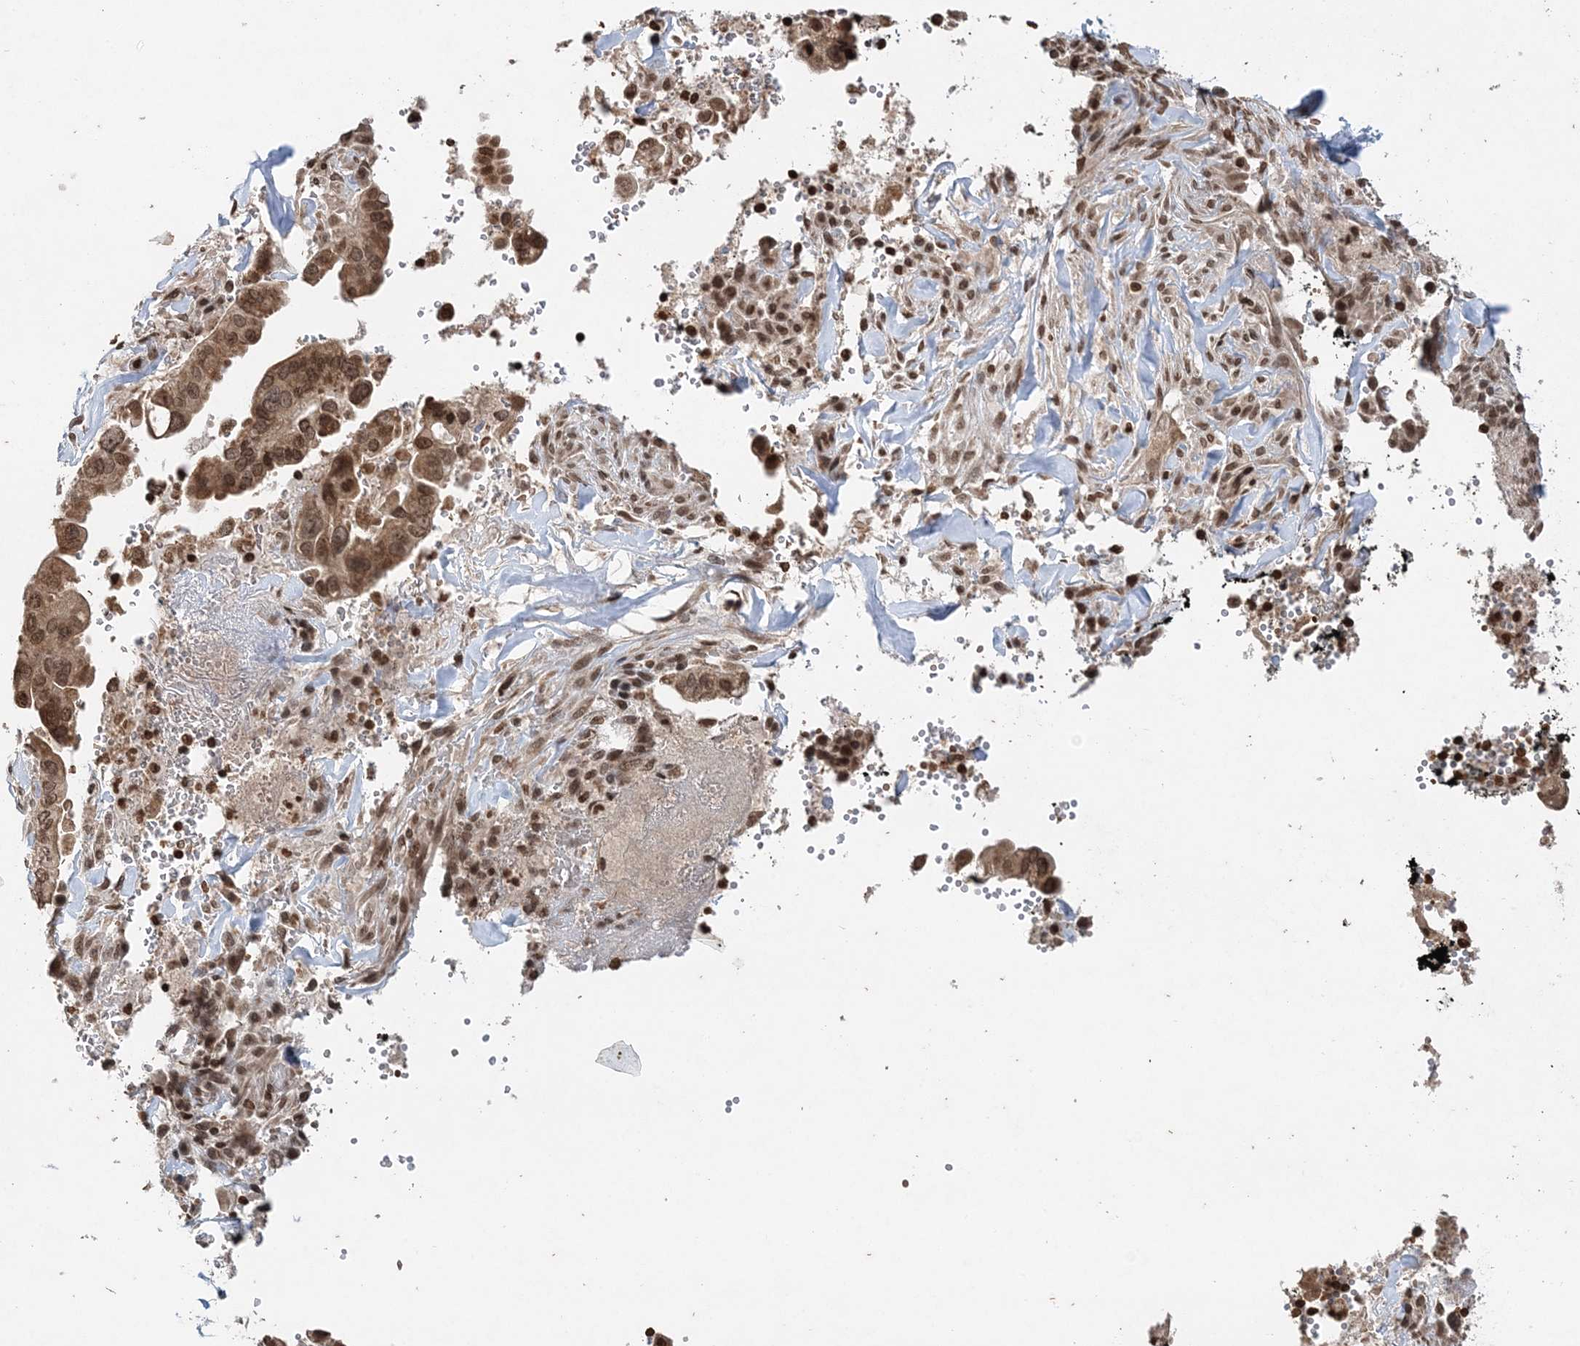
{"staining": {"intensity": "moderate", "quantity": ">75%", "location": "cytoplasmic/membranous,nuclear"}, "tissue": "pancreatic cancer", "cell_type": "Tumor cells", "image_type": "cancer", "snomed": [{"axis": "morphology", "description": "Inflammation, NOS"}, {"axis": "morphology", "description": "Adenocarcinoma, NOS"}, {"axis": "topography", "description": "Pancreas"}], "caption": "Moderate cytoplasmic/membranous and nuclear protein positivity is seen in approximately >75% of tumor cells in adenocarcinoma (pancreatic).", "gene": "NEDD9", "patient": {"sex": "female", "age": 56}}